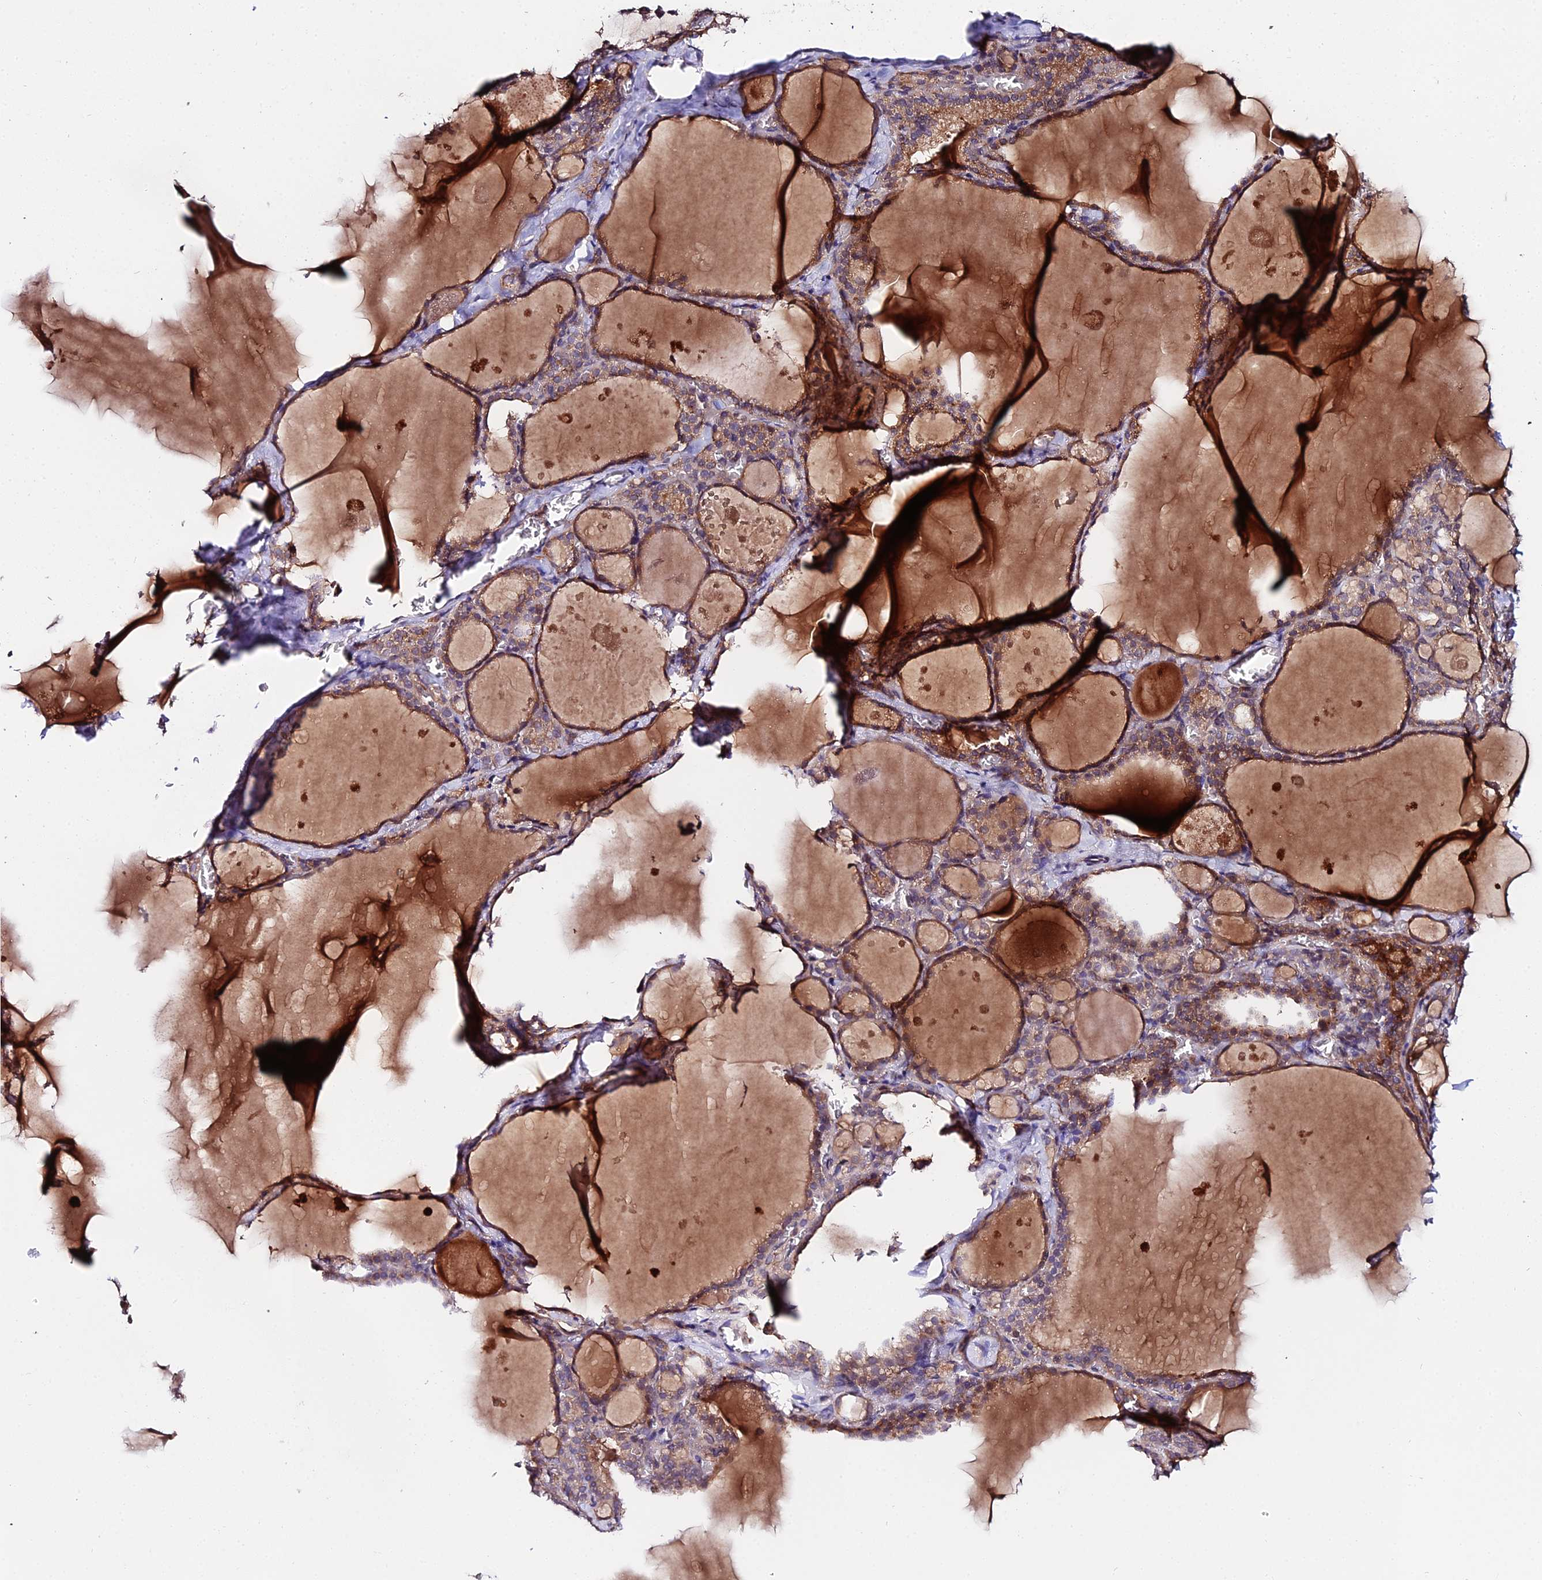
{"staining": {"intensity": "moderate", "quantity": ">75%", "location": "cytoplasmic/membranous"}, "tissue": "thyroid gland", "cell_type": "Glandular cells", "image_type": "normal", "snomed": [{"axis": "morphology", "description": "Normal tissue, NOS"}, {"axis": "topography", "description": "Thyroid gland"}], "caption": "A high-resolution image shows immunohistochemistry (IHC) staining of normal thyroid gland, which shows moderate cytoplasmic/membranous expression in about >75% of glandular cells.", "gene": "ZBED8", "patient": {"sex": "male", "age": 56}}